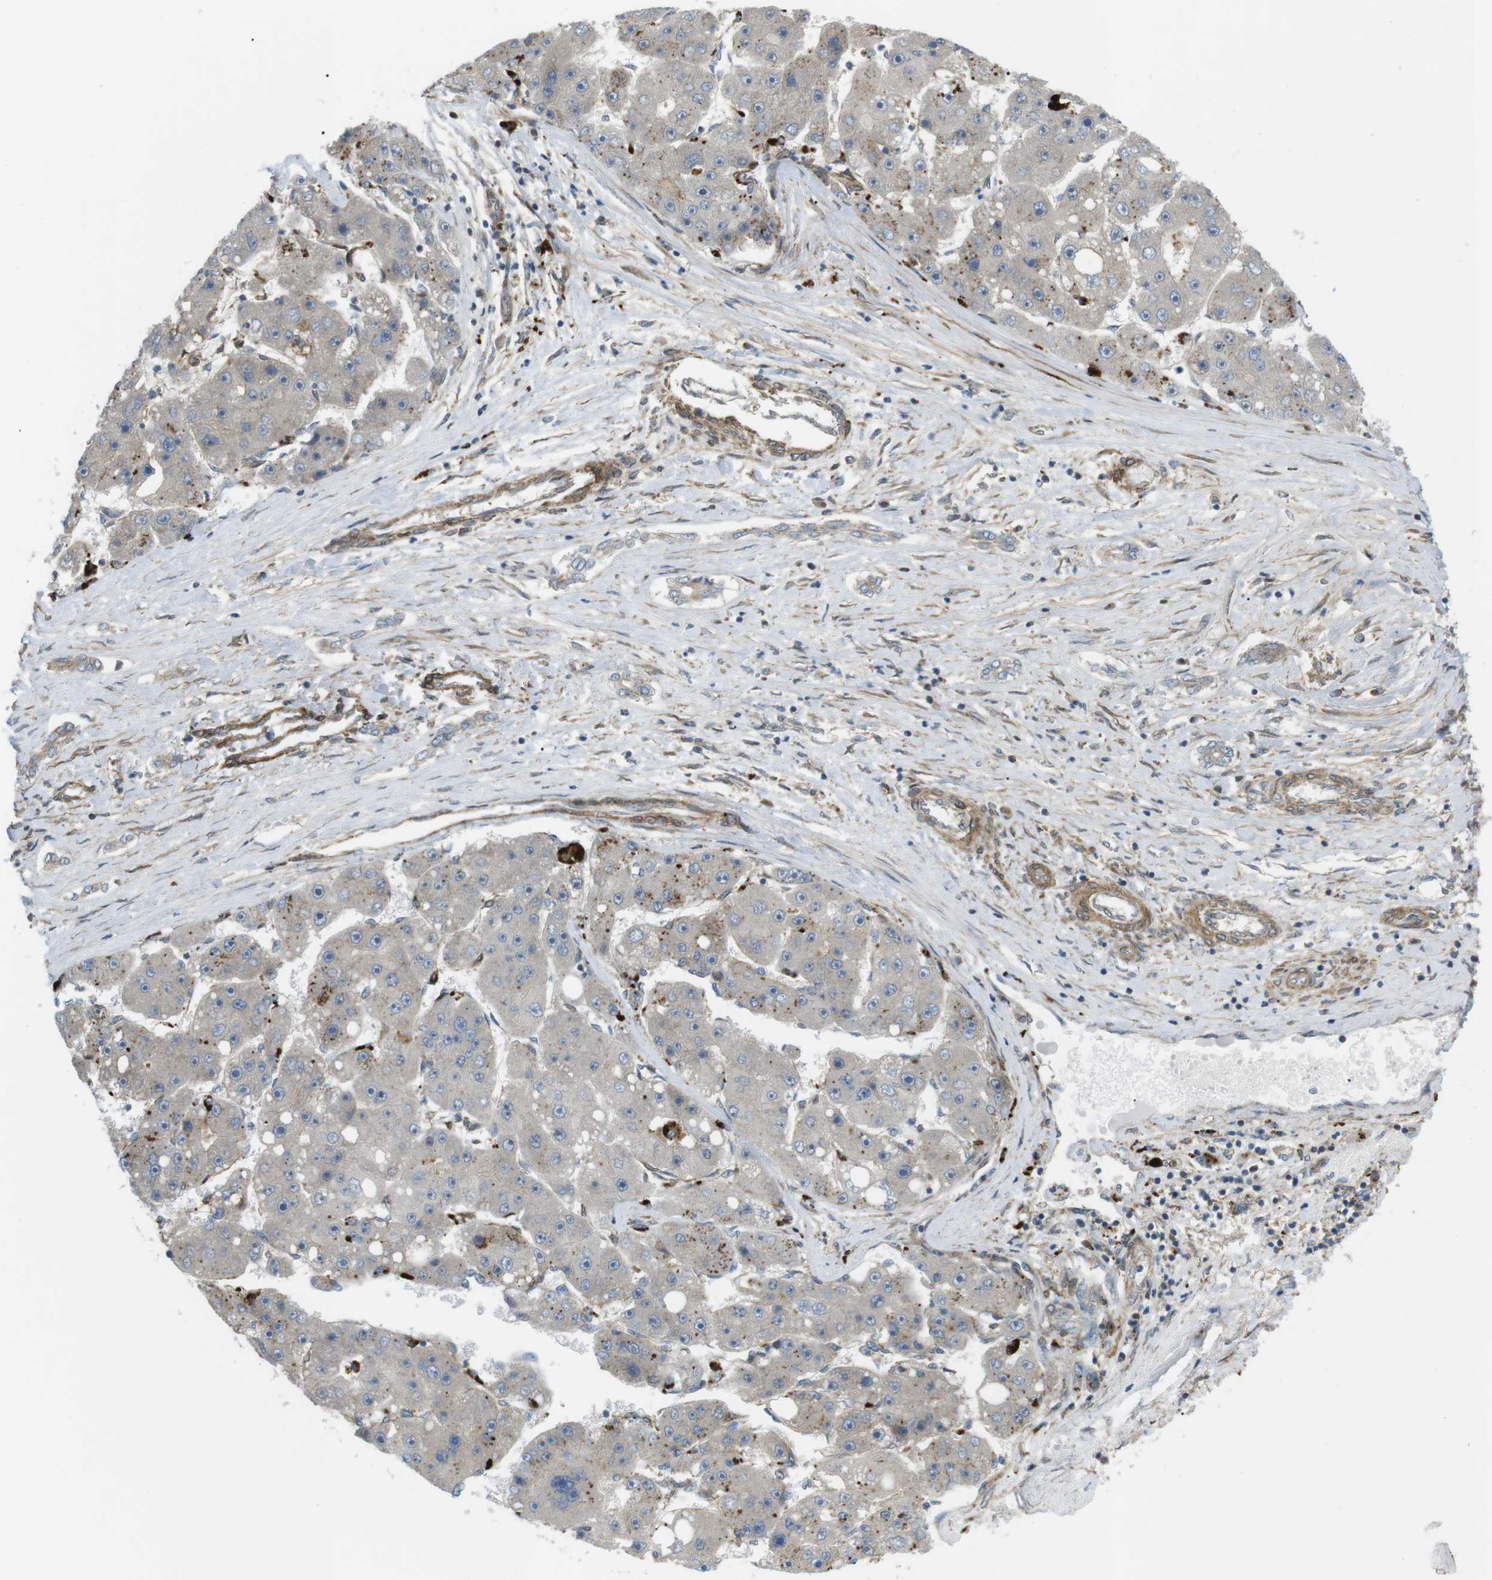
{"staining": {"intensity": "weak", "quantity": "<25%", "location": "cytoplasmic/membranous"}, "tissue": "liver cancer", "cell_type": "Tumor cells", "image_type": "cancer", "snomed": [{"axis": "morphology", "description": "Carcinoma, Hepatocellular, NOS"}, {"axis": "topography", "description": "Liver"}], "caption": "An image of human hepatocellular carcinoma (liver) is negative for staining in tumor cells.", "gene": "KANK2", "patient": {"sex": "female", "age": 61}}